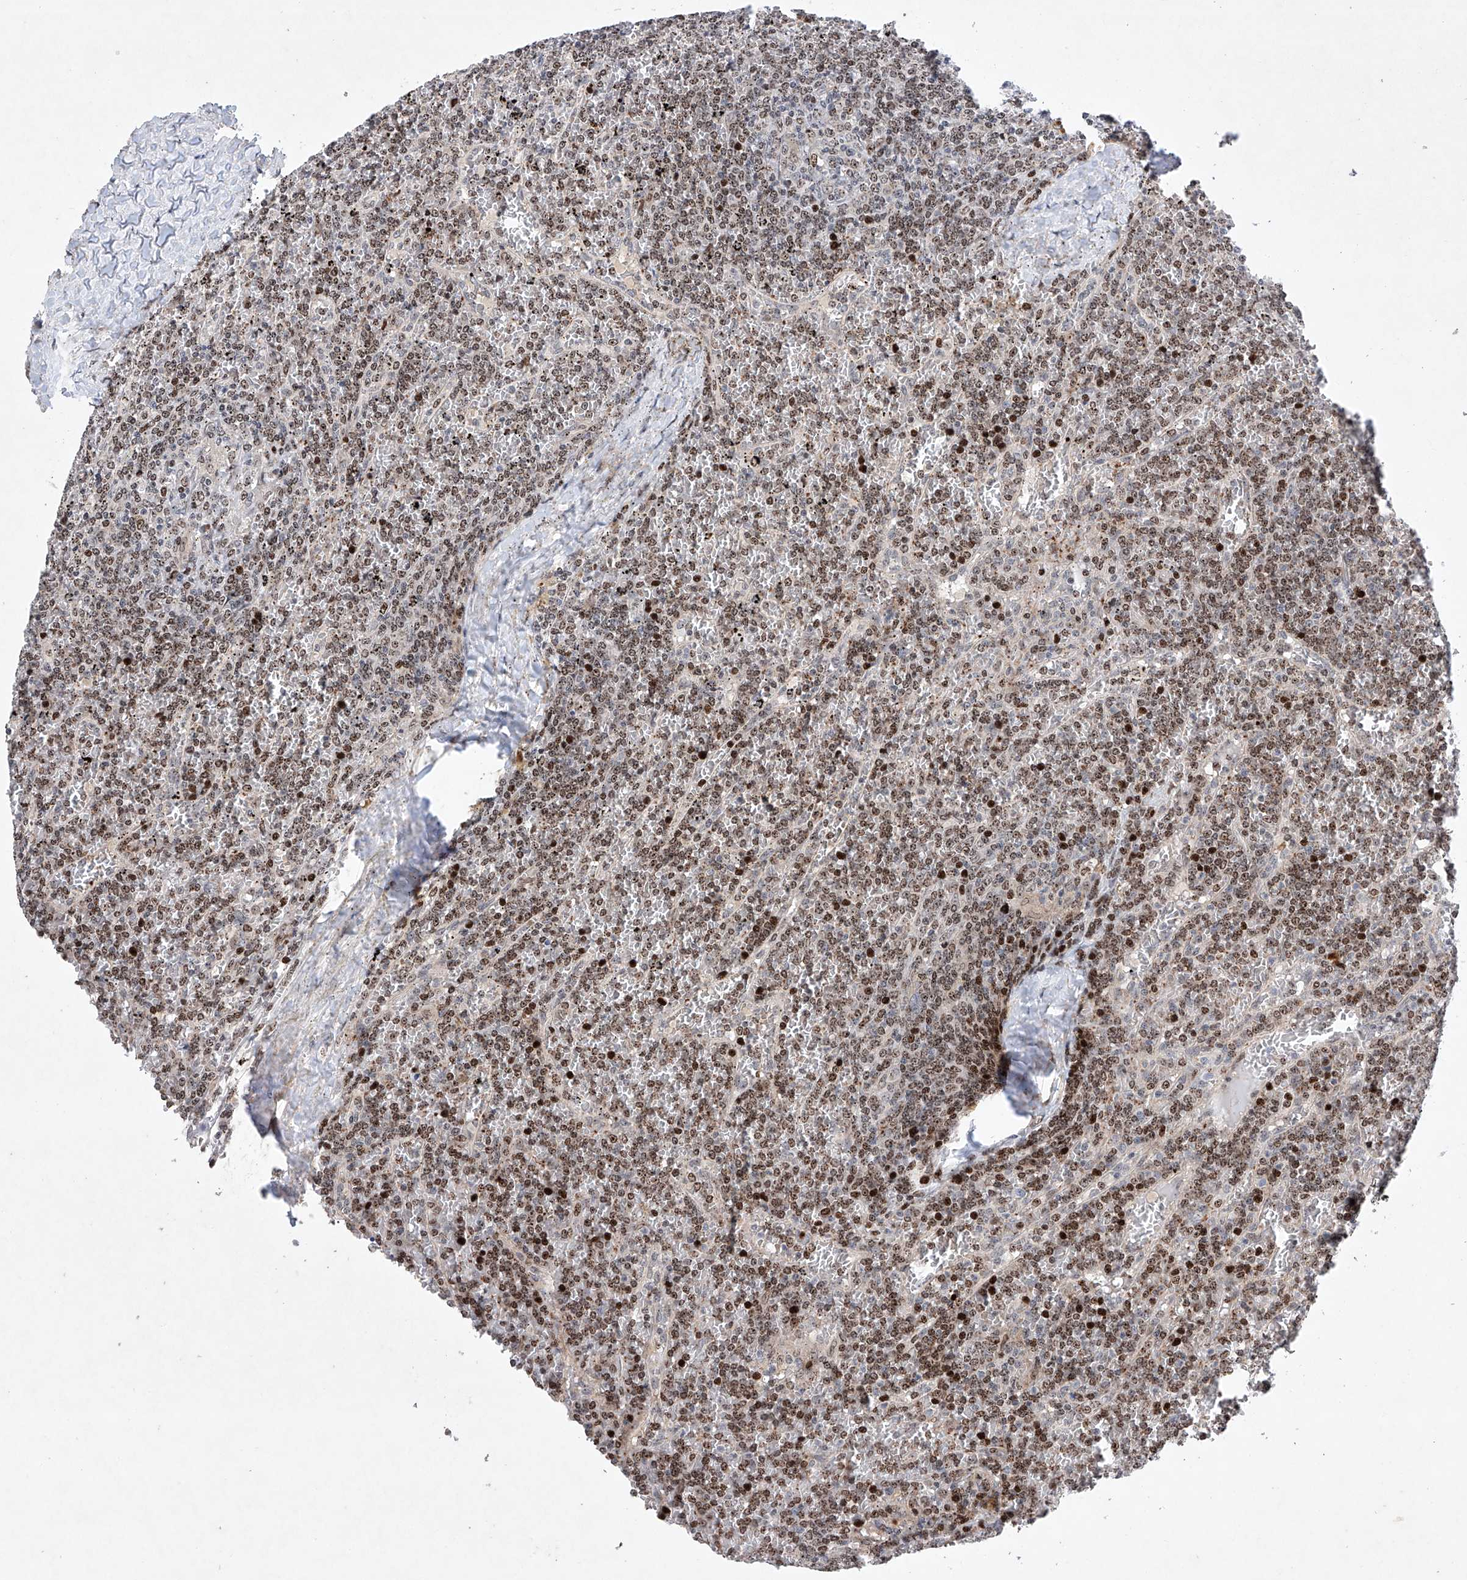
{"staining": {"intensity": "moderate", "quantity": ">75%", "location": "nuclear"}, "tissue": "lymphoma", "cell_type": "Tumor cells", "image_type": "cancer", "snomed": [{"axis": "morphology", "description": "Malignant lymphoma, non-Hodgkin's type, Low grade"}, {"axis": "topography", "description": "Spleen"}], "caption": "A high-resolution photomicrograph shows immunohistochemistry staining of malignant lymphoma, non-Hodgkin's type (low-grade), which reveals moderate nuclear staining in approximately >75% of tumor cells.", "gene": "AFG1L", "patient": {"sex": "female", "age": 19}}